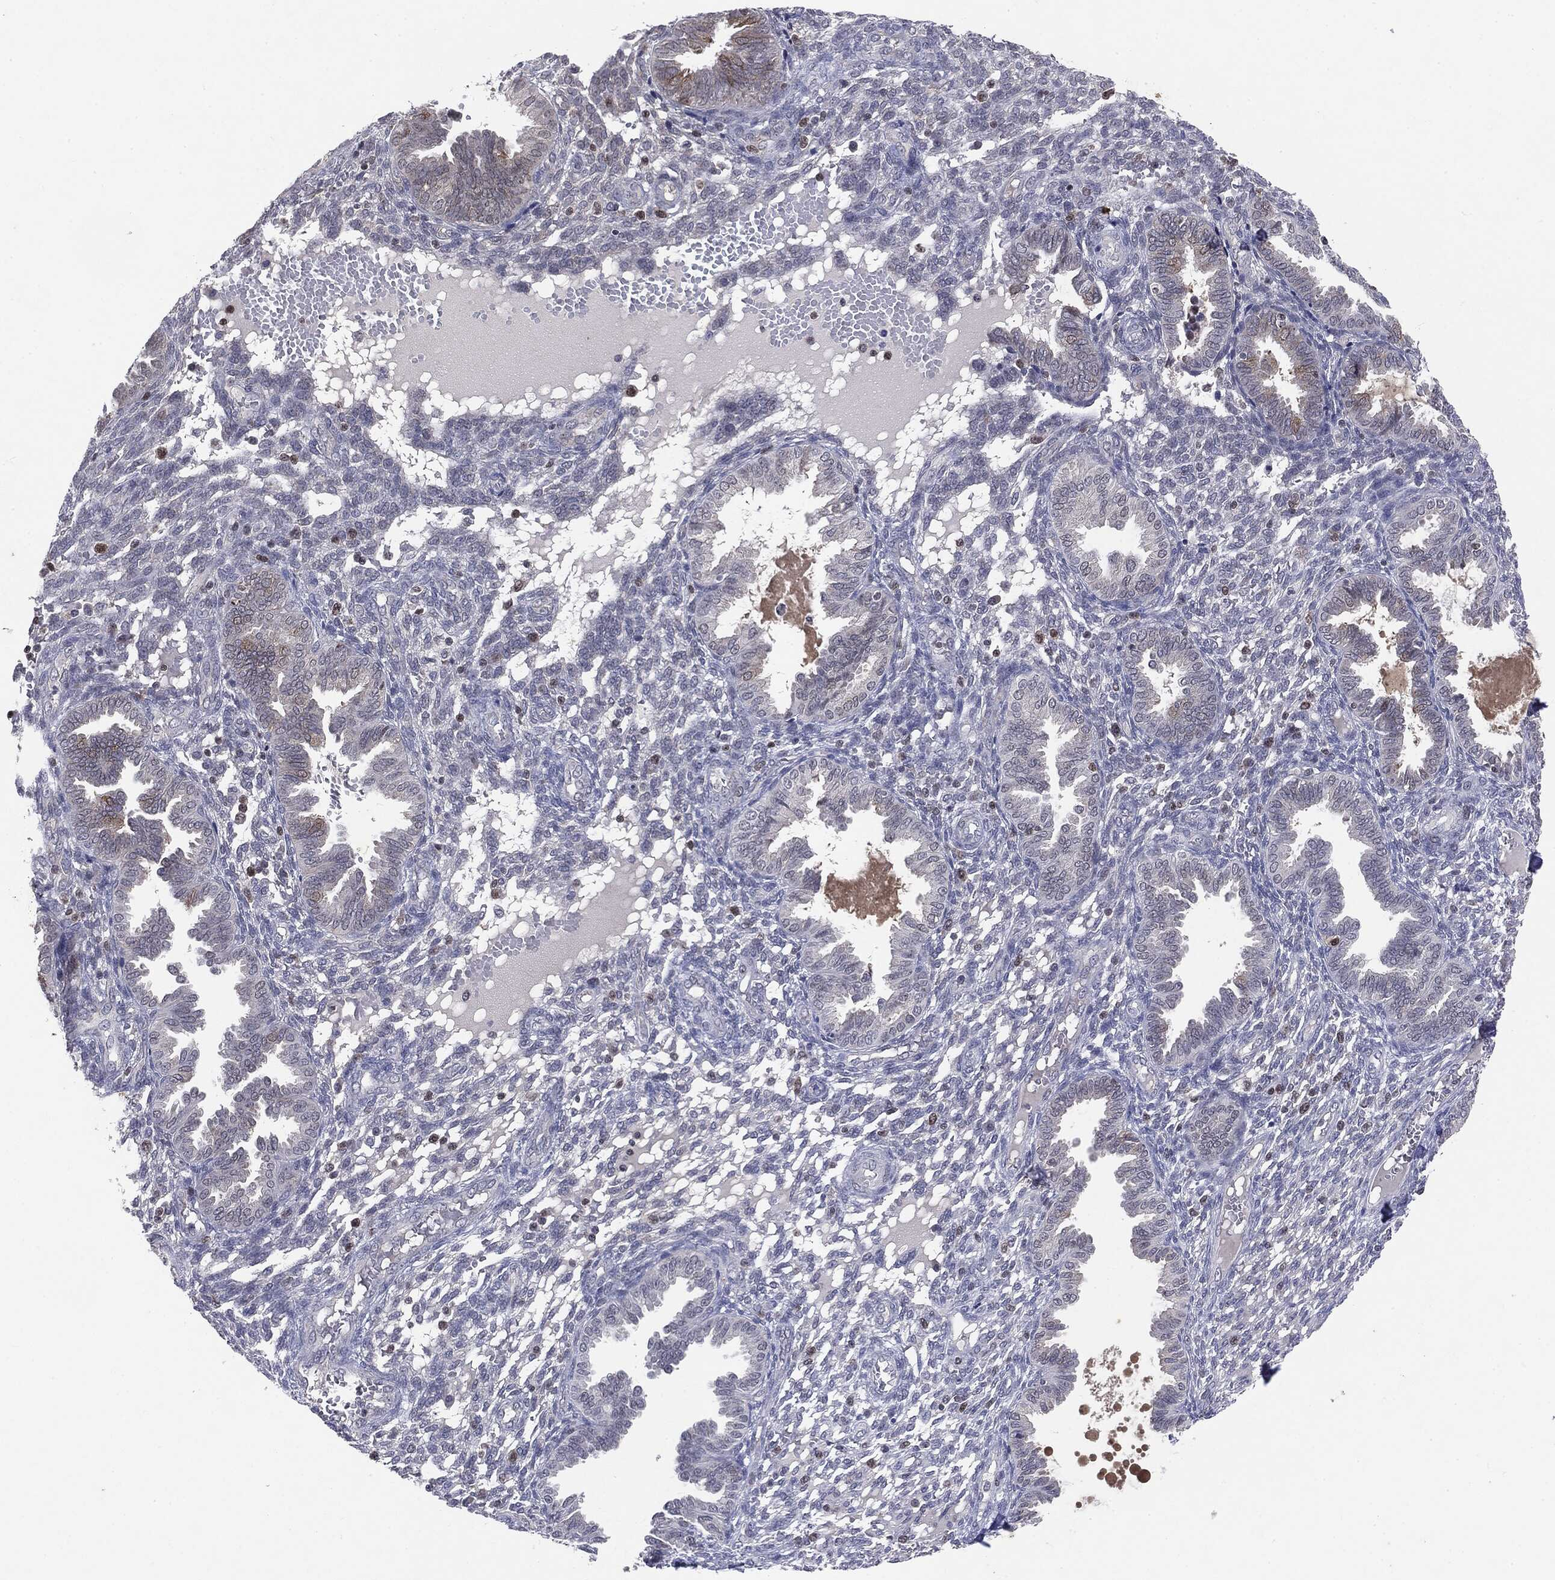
{"staining": {"intensity": "negative", "quantity": "none", "location": "none"}, "tissue": "endometrium", "cell_type": "Cells in endometrial stroma", "image_type": "normal", "snomed": [{"axis": "morphology", "description": "Normal tissue, NOS"}, {"axis": "topography", "description": "Endometrium"}], "caption": "Cells in endometrial stroma show no significant protein staining in benign endometrium. (IHC, brightfield microscopy, high magnification).", "gene": "KIF2C", "patient": {"sex": "female", "age": 42}}